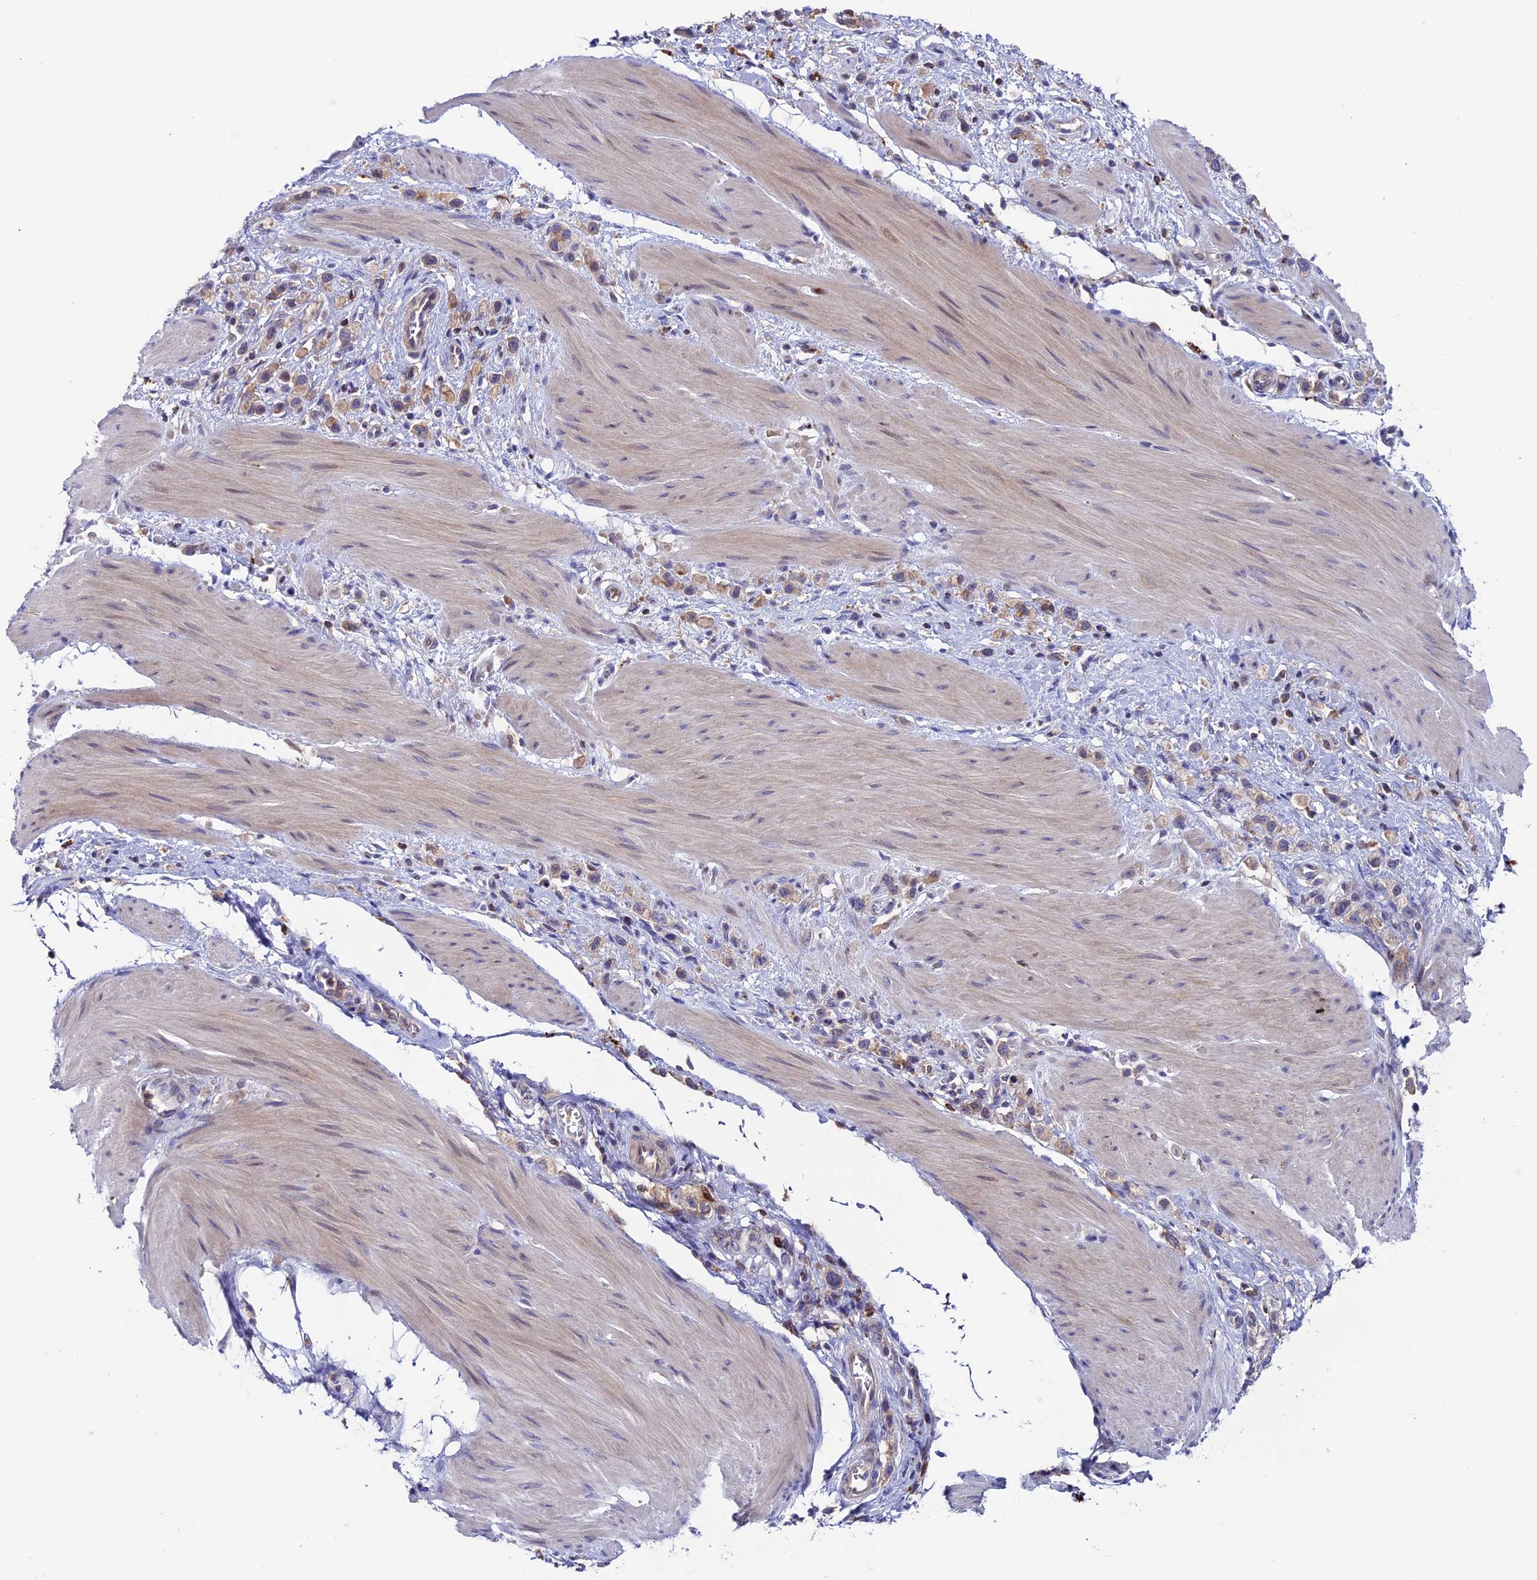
{"staining": {"intensity": "weak", "quantity": ">75%", "location": "cytoplasmic/membranous"}, "tissue": "stomach cancer", "cell_type": "Tumor cells", "image_type": "cancer", "snomed": [{"axis": "morphology", "description": "Adenocarcinoma, NOS"}, {"axis": "topography", "description": "Stomach"}], "caption": "Adenocarcinoma (stomach) stained for a protein displays weak cytoplasmic/membranous positivity in tumor cells. (IHC, brightfield microscopy, high magnification).", "gene": "ARHGEF18", "patient": {"sex": "female", "age": 65}}